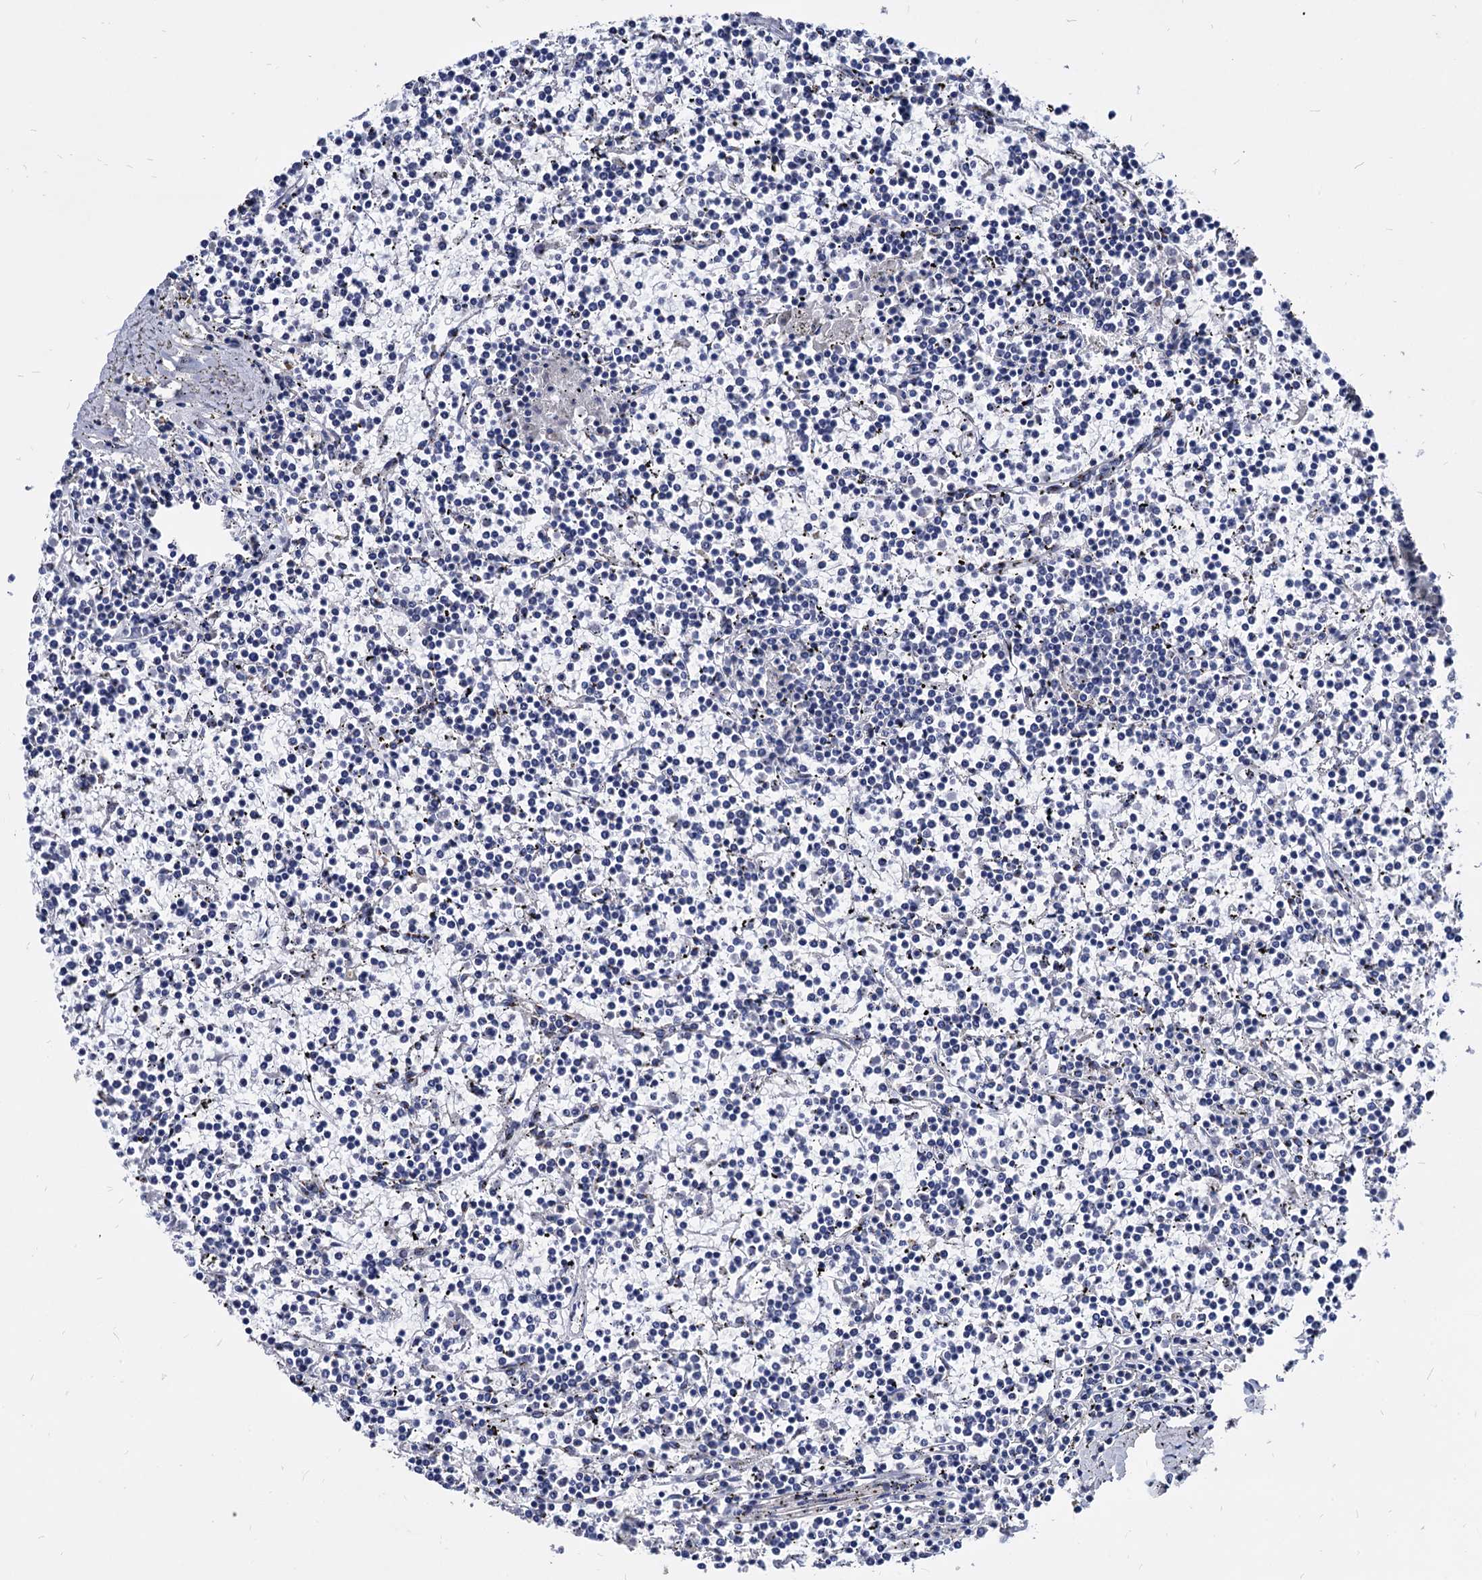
{"staining": {"intensity": "negative", "quantity": "none", "location": "none"}, "tissue": "lymphoma", "cell_type": "Tumor cells", "image_type": "cancer", "snomed": [{"axis": "morphology", "description": "Malignant lymphoma, non-Hodgkin's type, Low grade"}, {"axis": "topography", "description": "Spleen"}], "caption": "A histopathology image of human malignant lymphoma, non-Hodgkin's type (low-grade) is negative for staining in tumor cells. Nuclei are stained in blue.", "gene": "ESD", "patient": {"sex": "female", "age": 19}}